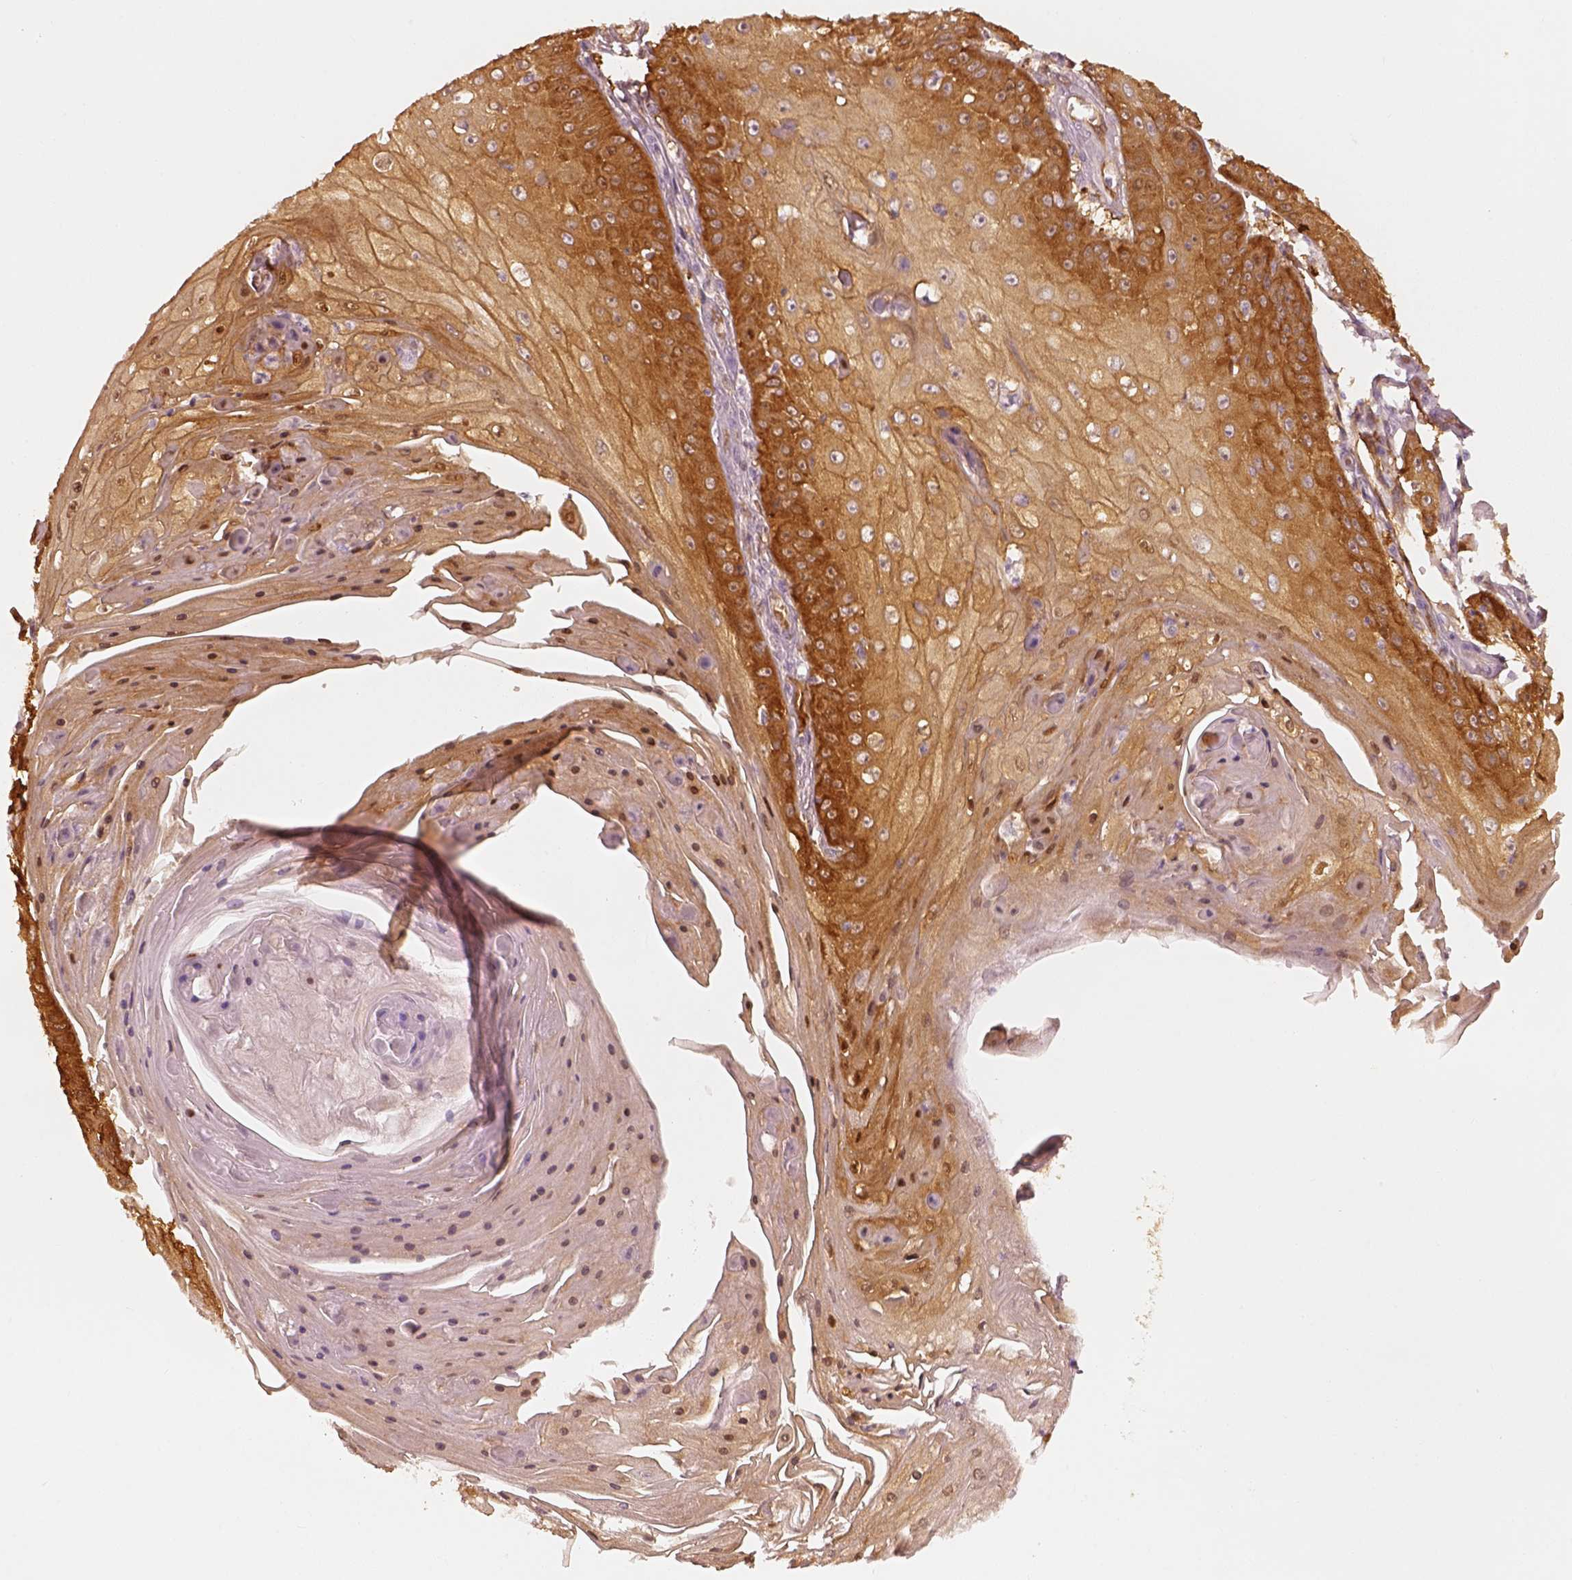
{"staining": {"intensity": "strong", "quantity": ">75%", "location": "cytoplasmic/membranous"}, "tissue": "skin cancer", "cell_type": "Tumor cells", "image_type": "cancer", "snomed": [{"axis": "morphology", "description": "Squamous cell carcinoma, NOS"}, {"axis": "topography", "description": "Skin"}], "caption": "A high amount of strong cytoplasmic/membranous expression is seen in approximately >75% of tumor cells in squamous cell carcinoma (skin) tissue. (DAB (3,3'-diaminobenzidine) IHC with brightfield microscopy, high magnification).", "gene": "FSCN1", "patient": {"sex": "male", "age": 70}}